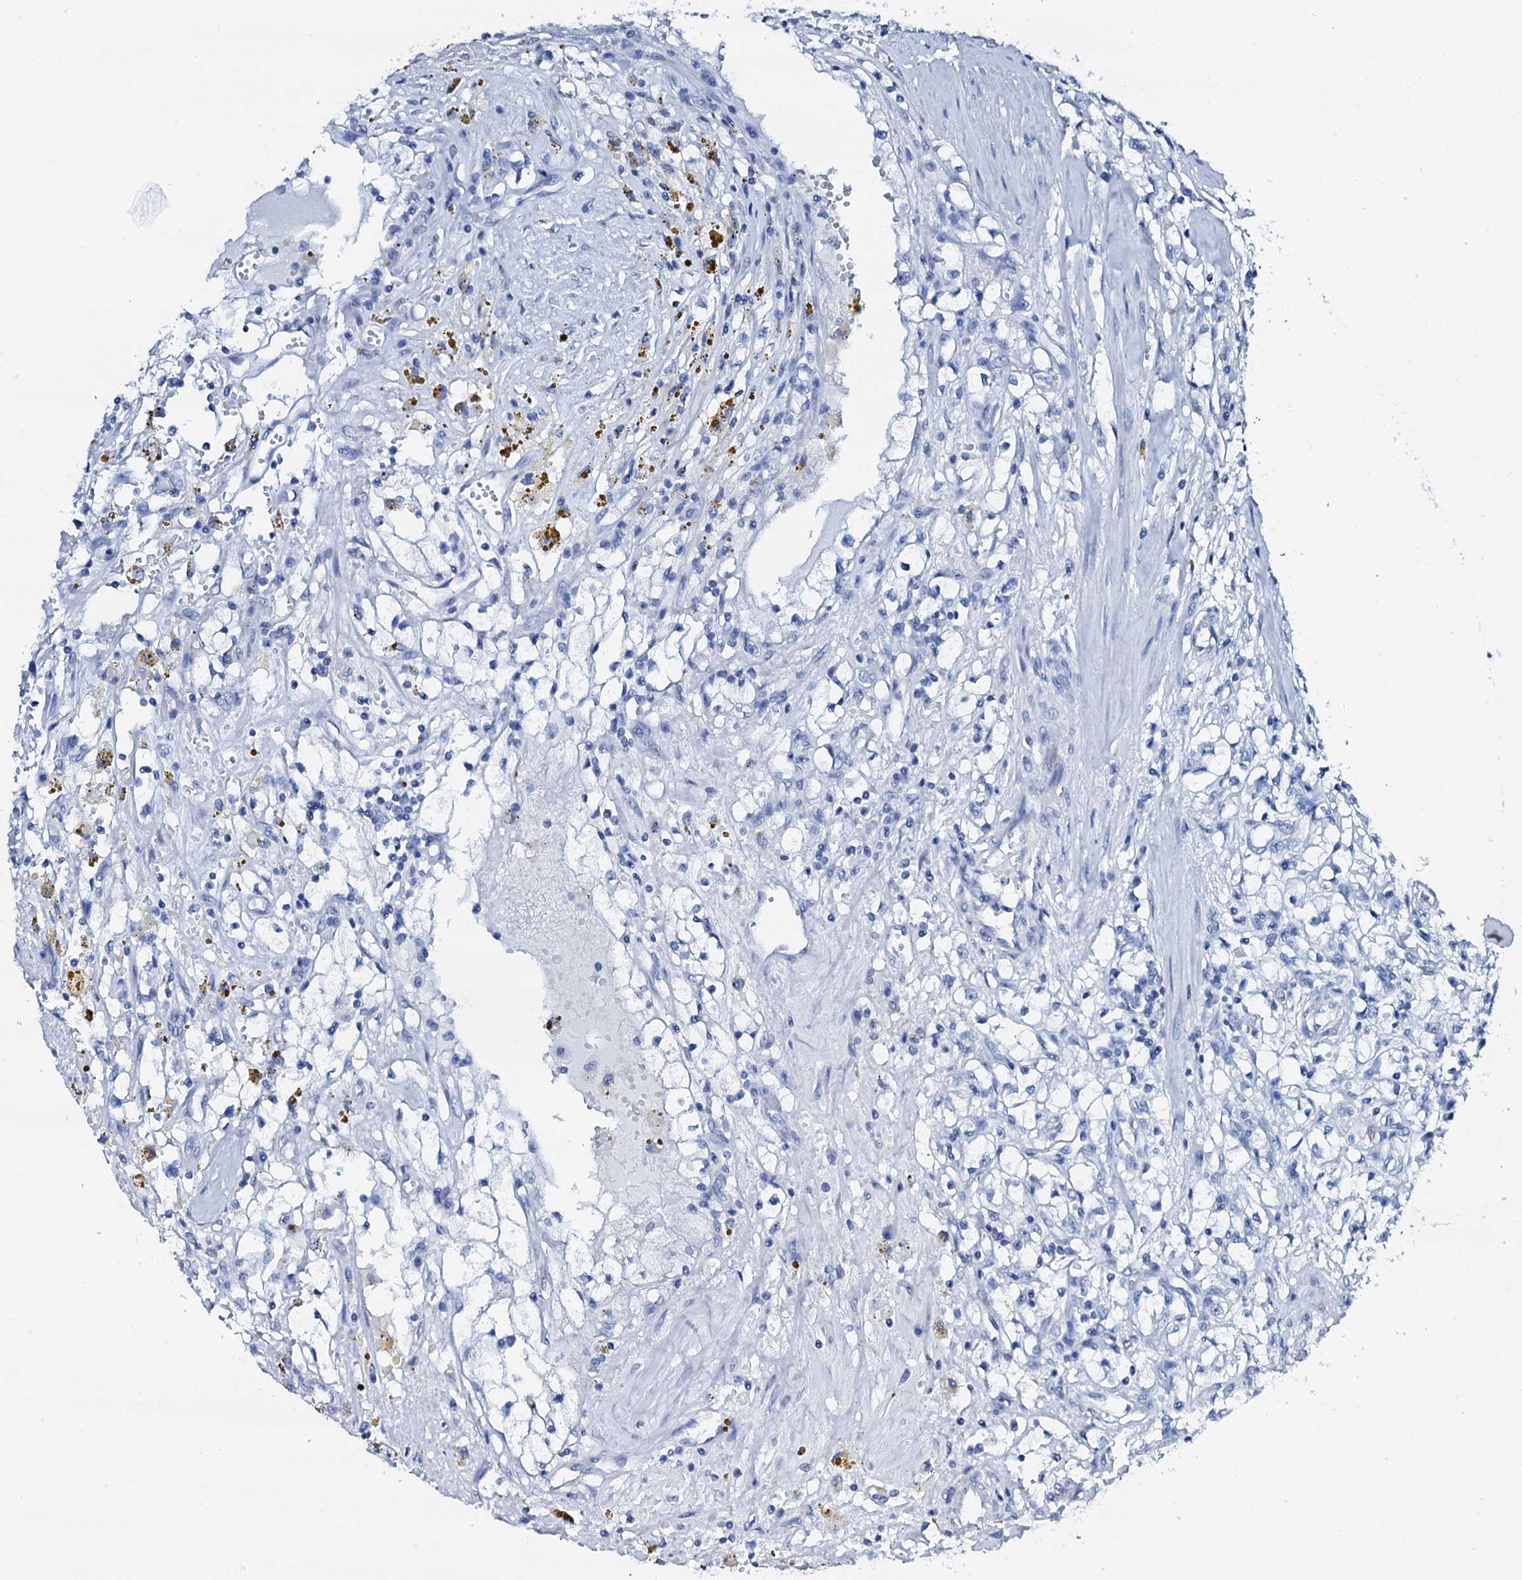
{"staining": {"intensity": "negative", "quantity": "none", "location": "none"}, "tissue": "renal cancer", "cell_type": "Tumor cells", "image_type": "cancer", "snomed": [{"axis": "morphology", "description": "Adenocarcinoma, NOS"}, {"axis": "topography", "description": "Kidney"}], "caption": "Immunohistochemistry (IHC) of adenocarcinoma (renal) exhibits no staining in tumor cells.", "gene": "PTH", "patient": {"sex": "male", "age": 56}}